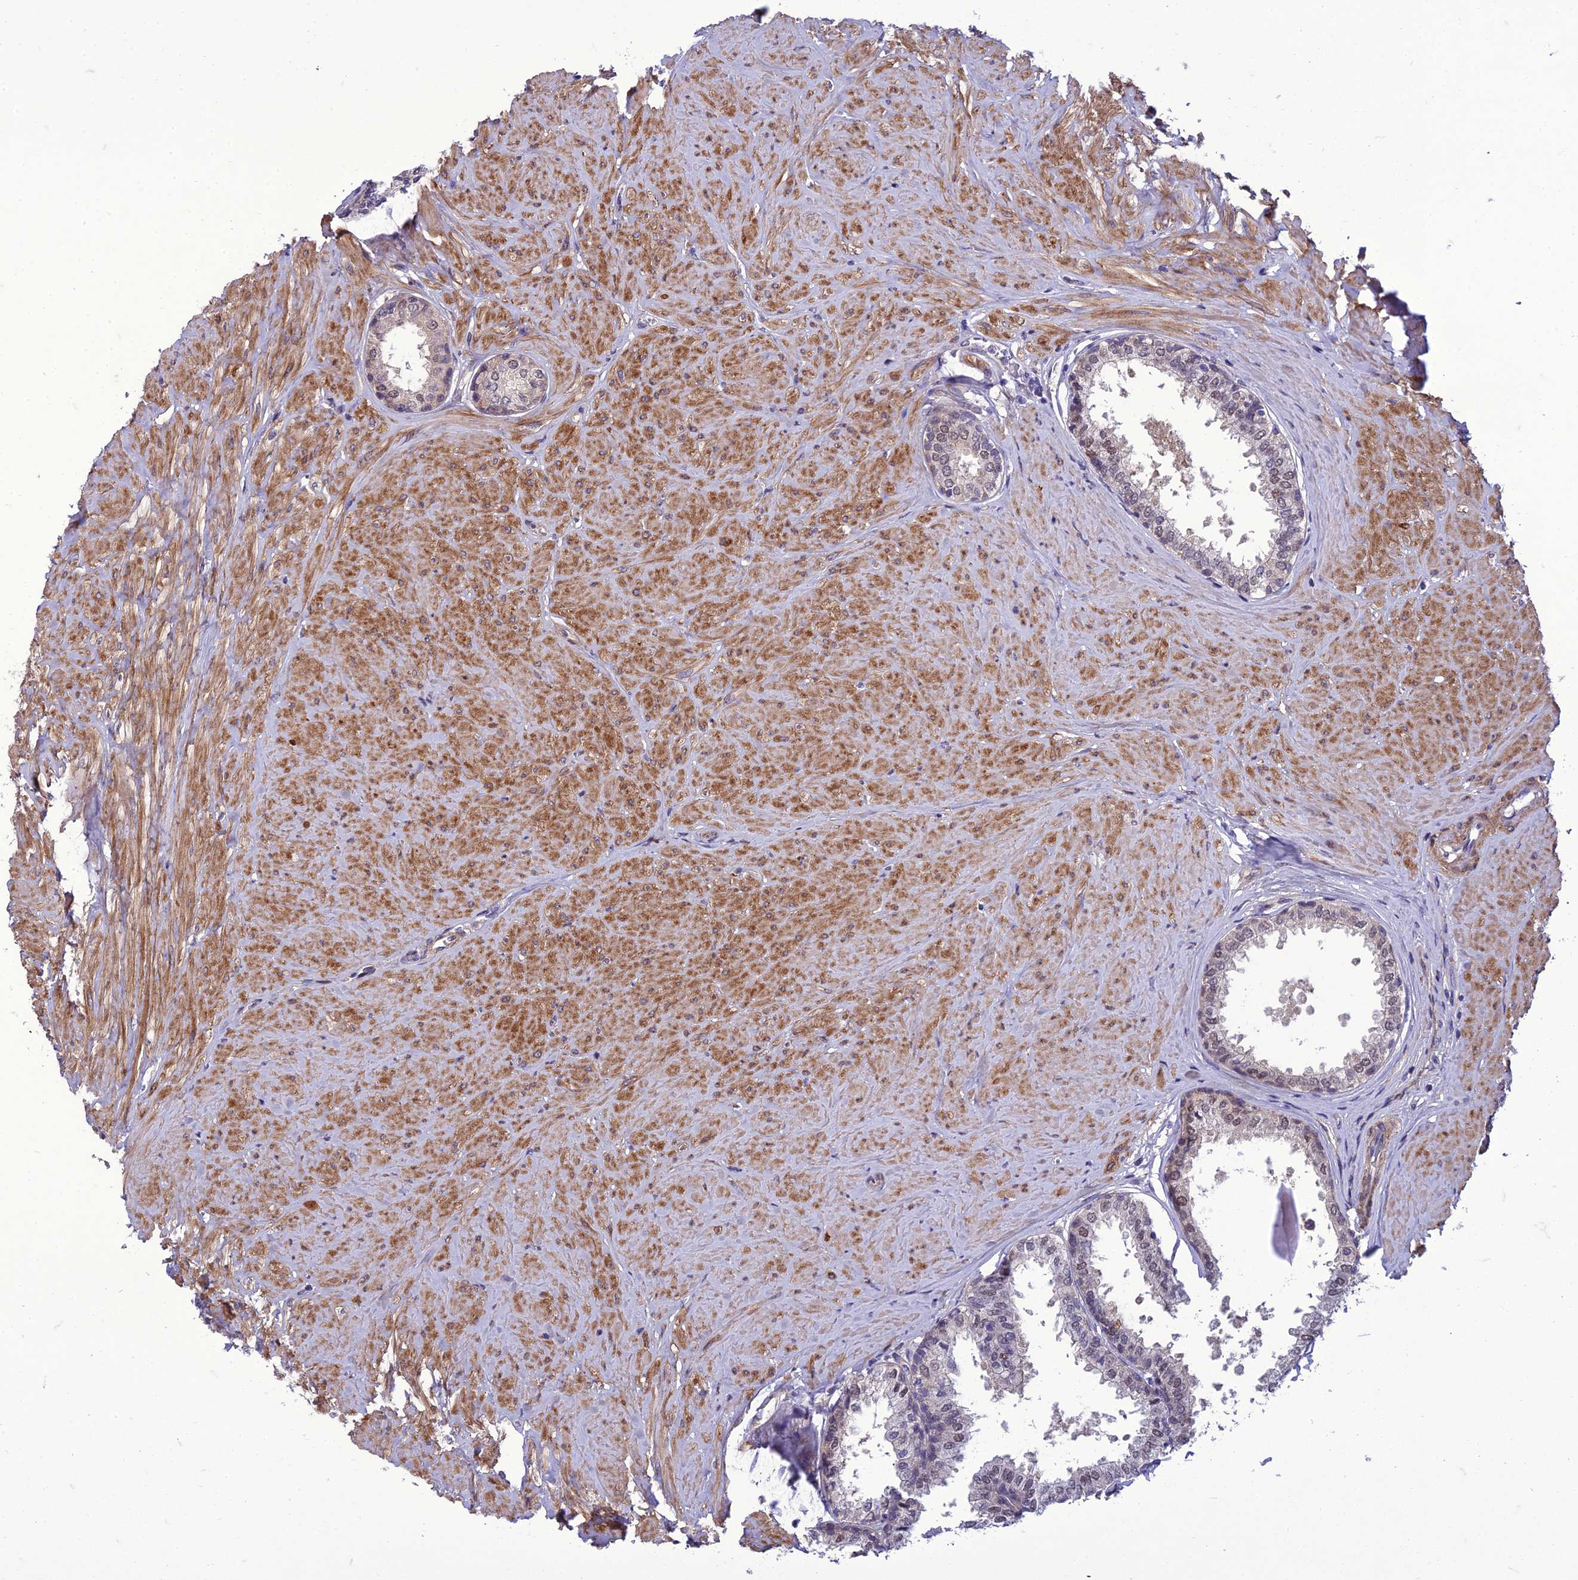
{"staining": {"intensity": "moderate", "quantity": "25%-75%", "location": "cytoplasmic/membranous,nuclear"}, "tissue": "prostate", "cell_type": "Glandular cells", "image_type": "normal", "snomed": [{"axis": "morphology", "description": "Normal tissue, NOS"}, {"axis": "topography", "description": "Prostate"}], "caption": "Immunohistochemistry micrograph of benign prostate stained for a protein (brown), which demonstrates medium levels of moderate cytoplasmic/membranous,nuclear expression in approximately 25%-75% of glandular cells.", "gene": "GAB4", "patient": {"sex": "male", "age": 48}}